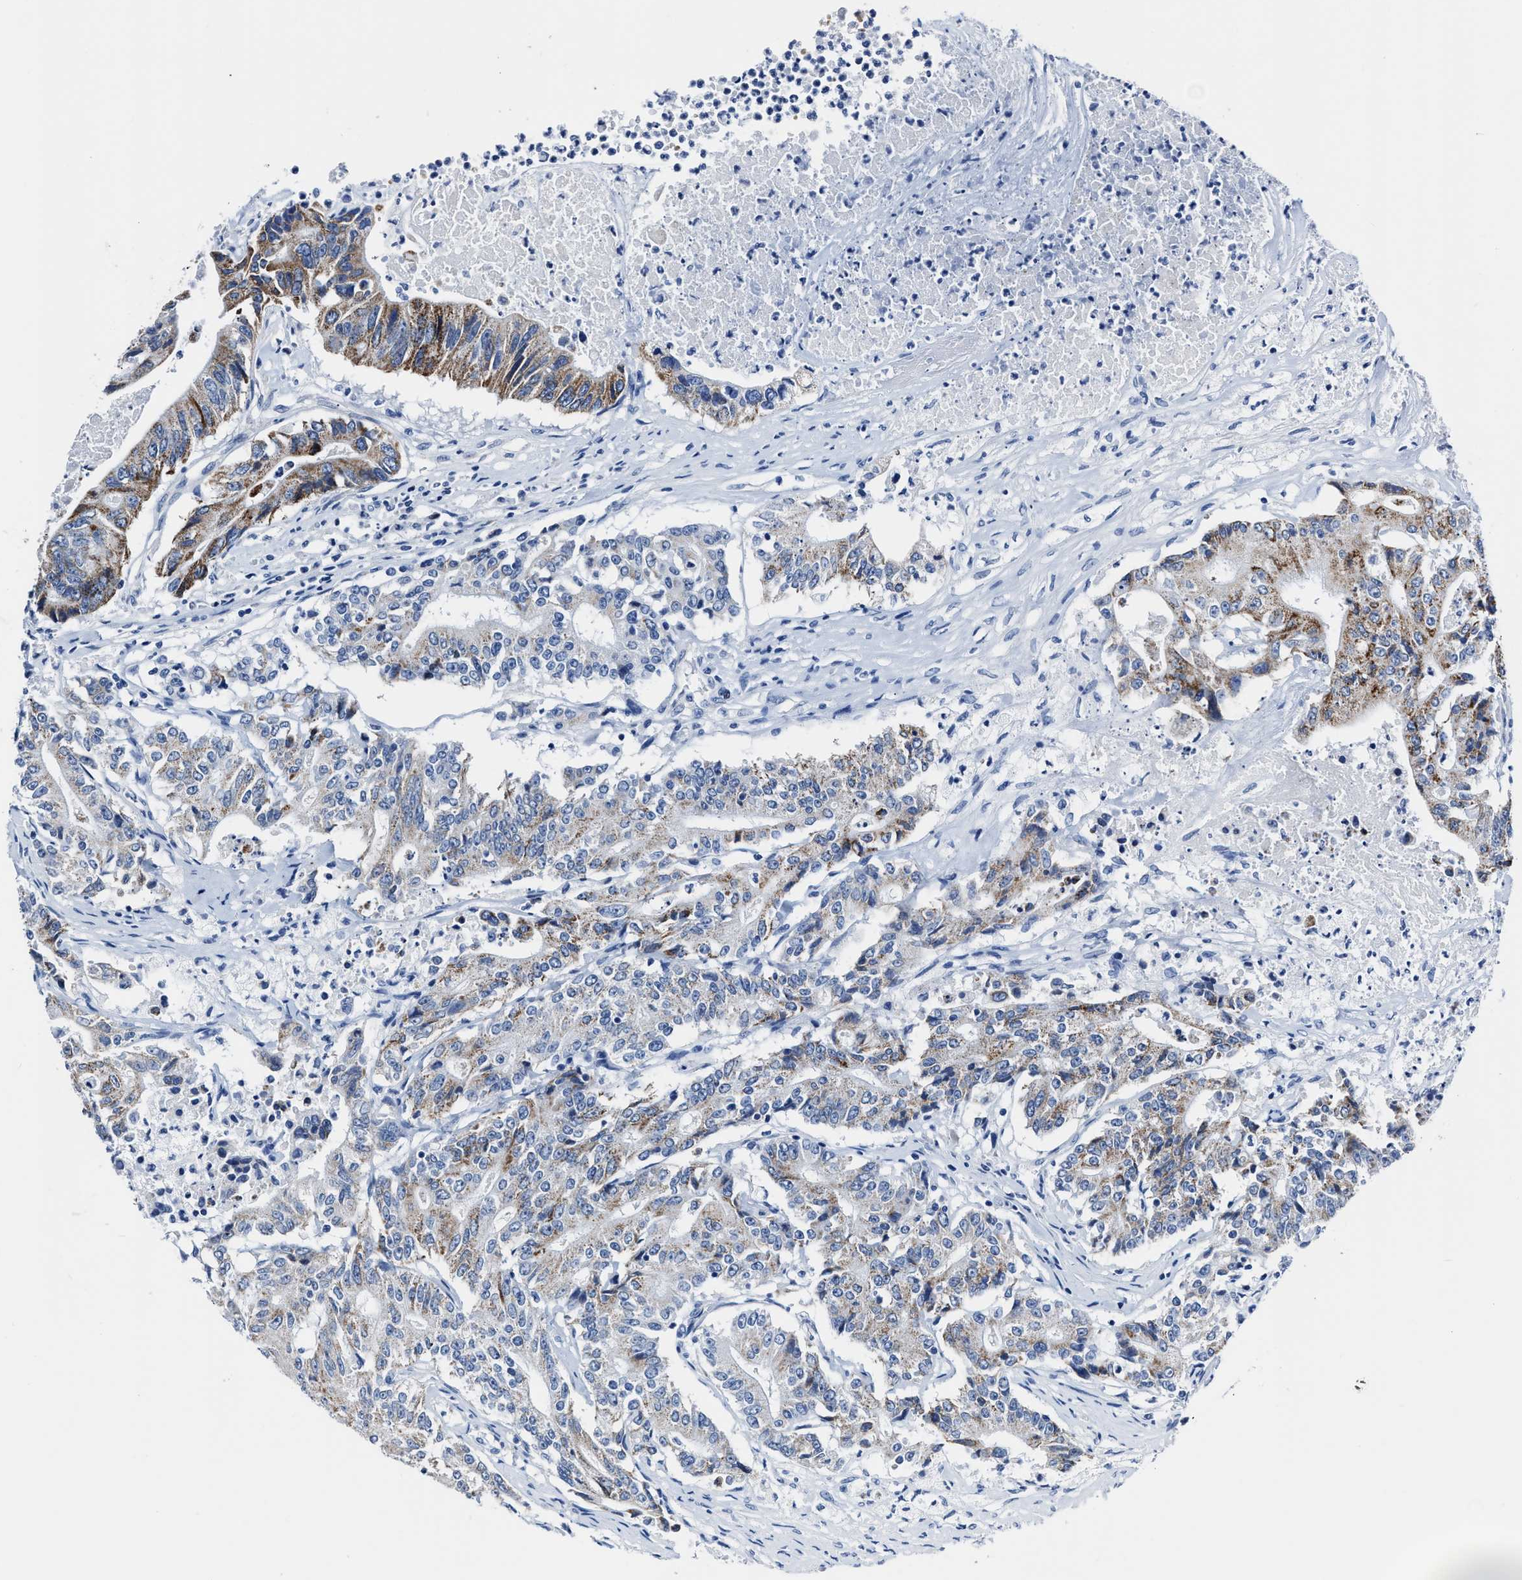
{"staining": {"intensity": "moderate", "quantity": "25%-75%", "location": "cytoplasmic/membranous"}, "tissue": "colorectal cancer", "cell_type": "Tumor cells", "image_type": "cancer", "snomed": [{"axis": "morphology", "description": "Adenocarcinoma, NOS"}, {"axis": "topography", "description": "Colon"}], "caption": "A photomicrograph of human colorectal adenocarcinoma stained for a protein shows moderate cytoplasmic/membranous brown staining in tumor cells. (DAB IHC, brown staining for protein, blue staining for nuclei).", "gene": "KCNMB3", "patient": {"sex": "female", "age": 77}}